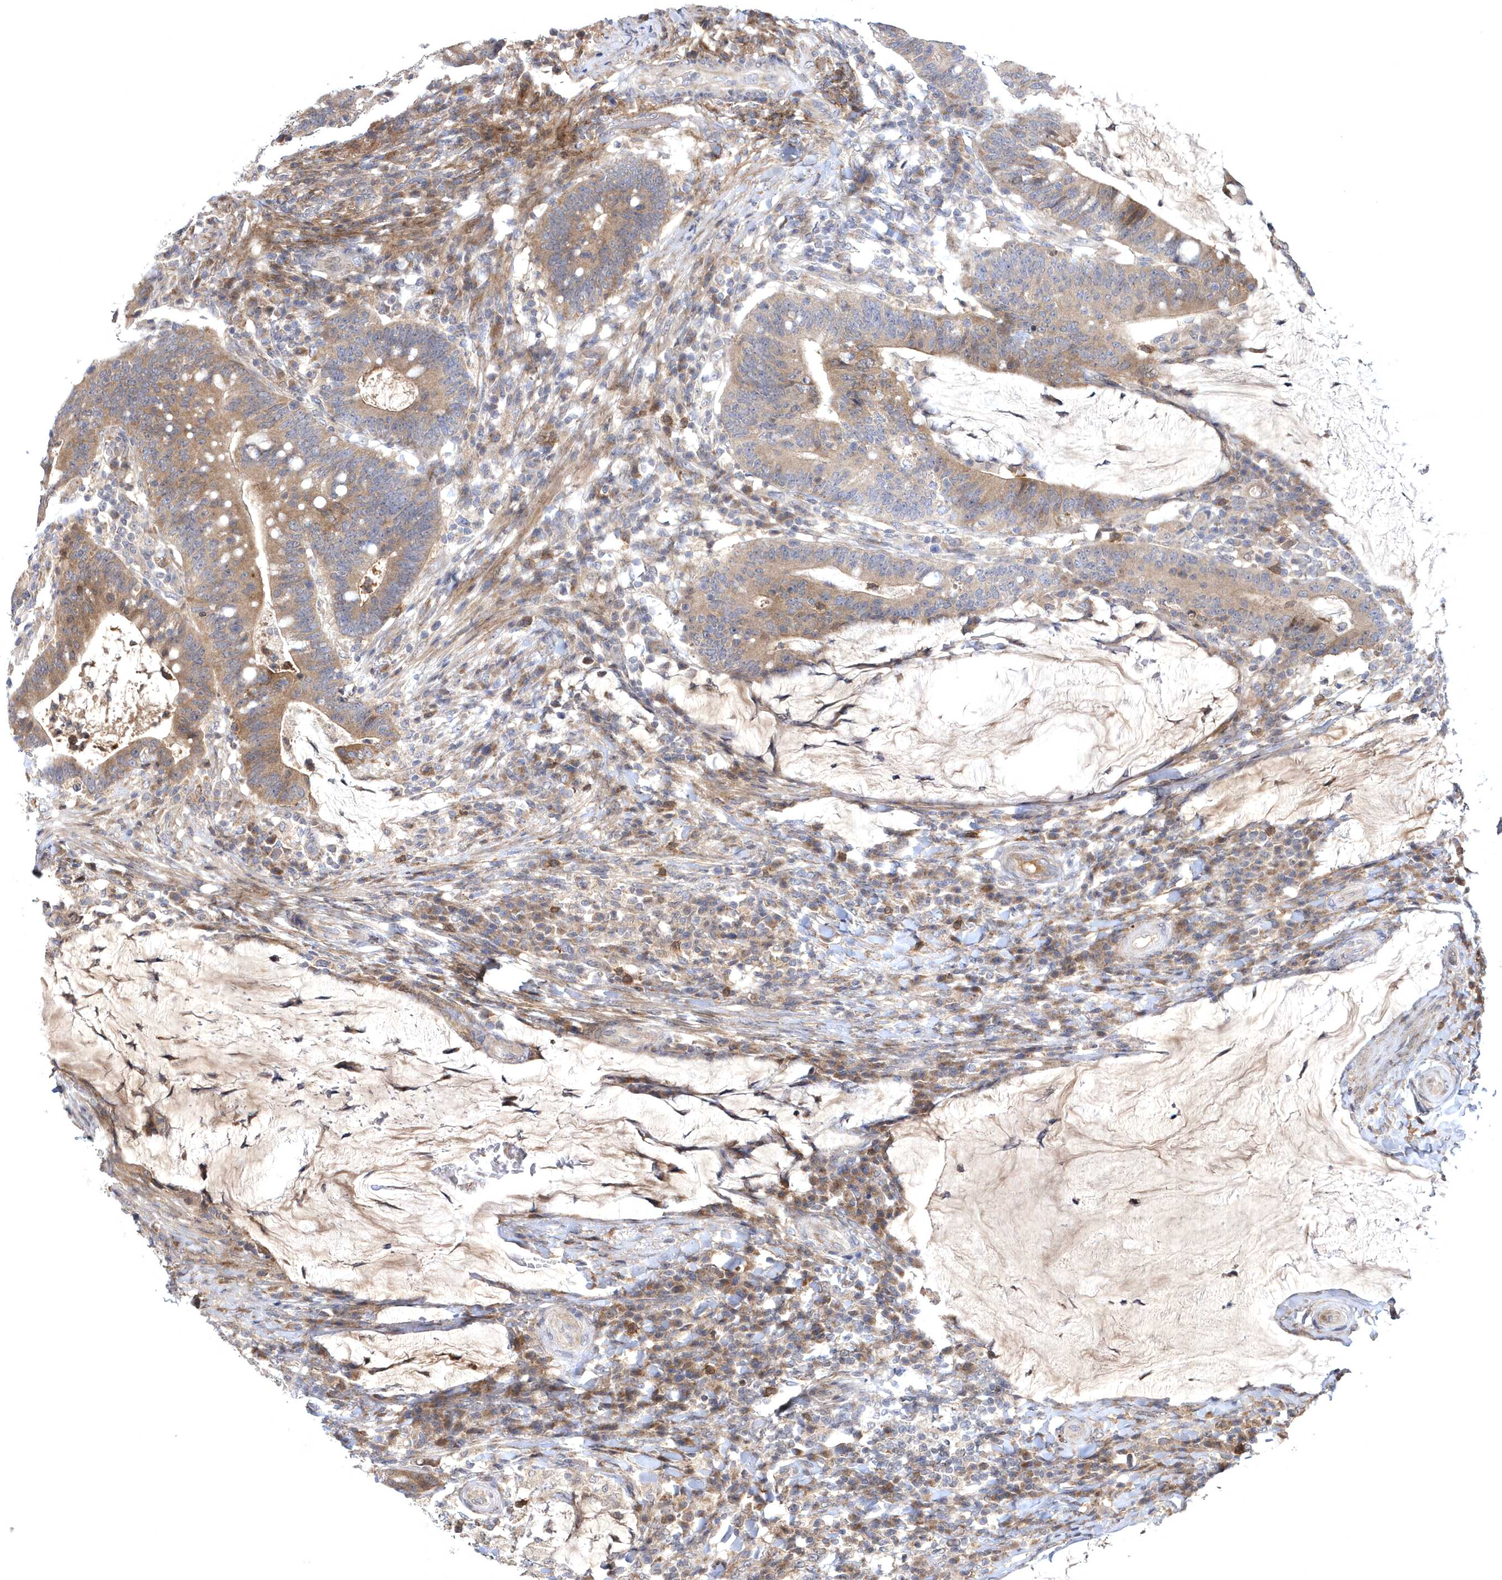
{"staining": {"intensity": "moderate", "quantity": ">75%", "location": "cytoplasmic/membranous"}, "tissue": "colorectal cancer", "cell_type": "Tumor cells", "image_type": "cancer", "snomed": [{"axis": "morphology", "description": "Normal tissue, NOS"}, {"axis": "morphology", "description": "Adenocarcinoma, NOS"}, {"axis": "topography", "description": "Colon"}], "caption": "IHC photomicrograph of neoplastic tissue: colorectal cancer (adenocarcinoma) stained using immunohistochemistry shows medium levels of moderate protein expression localized specifically in the cytoplasmic/membranous of tumor cells, appearing as a cytoplasmic/membranous brown color.", "gene": "HMGCS1", "patient": {"sex": "female", "age": 66}}